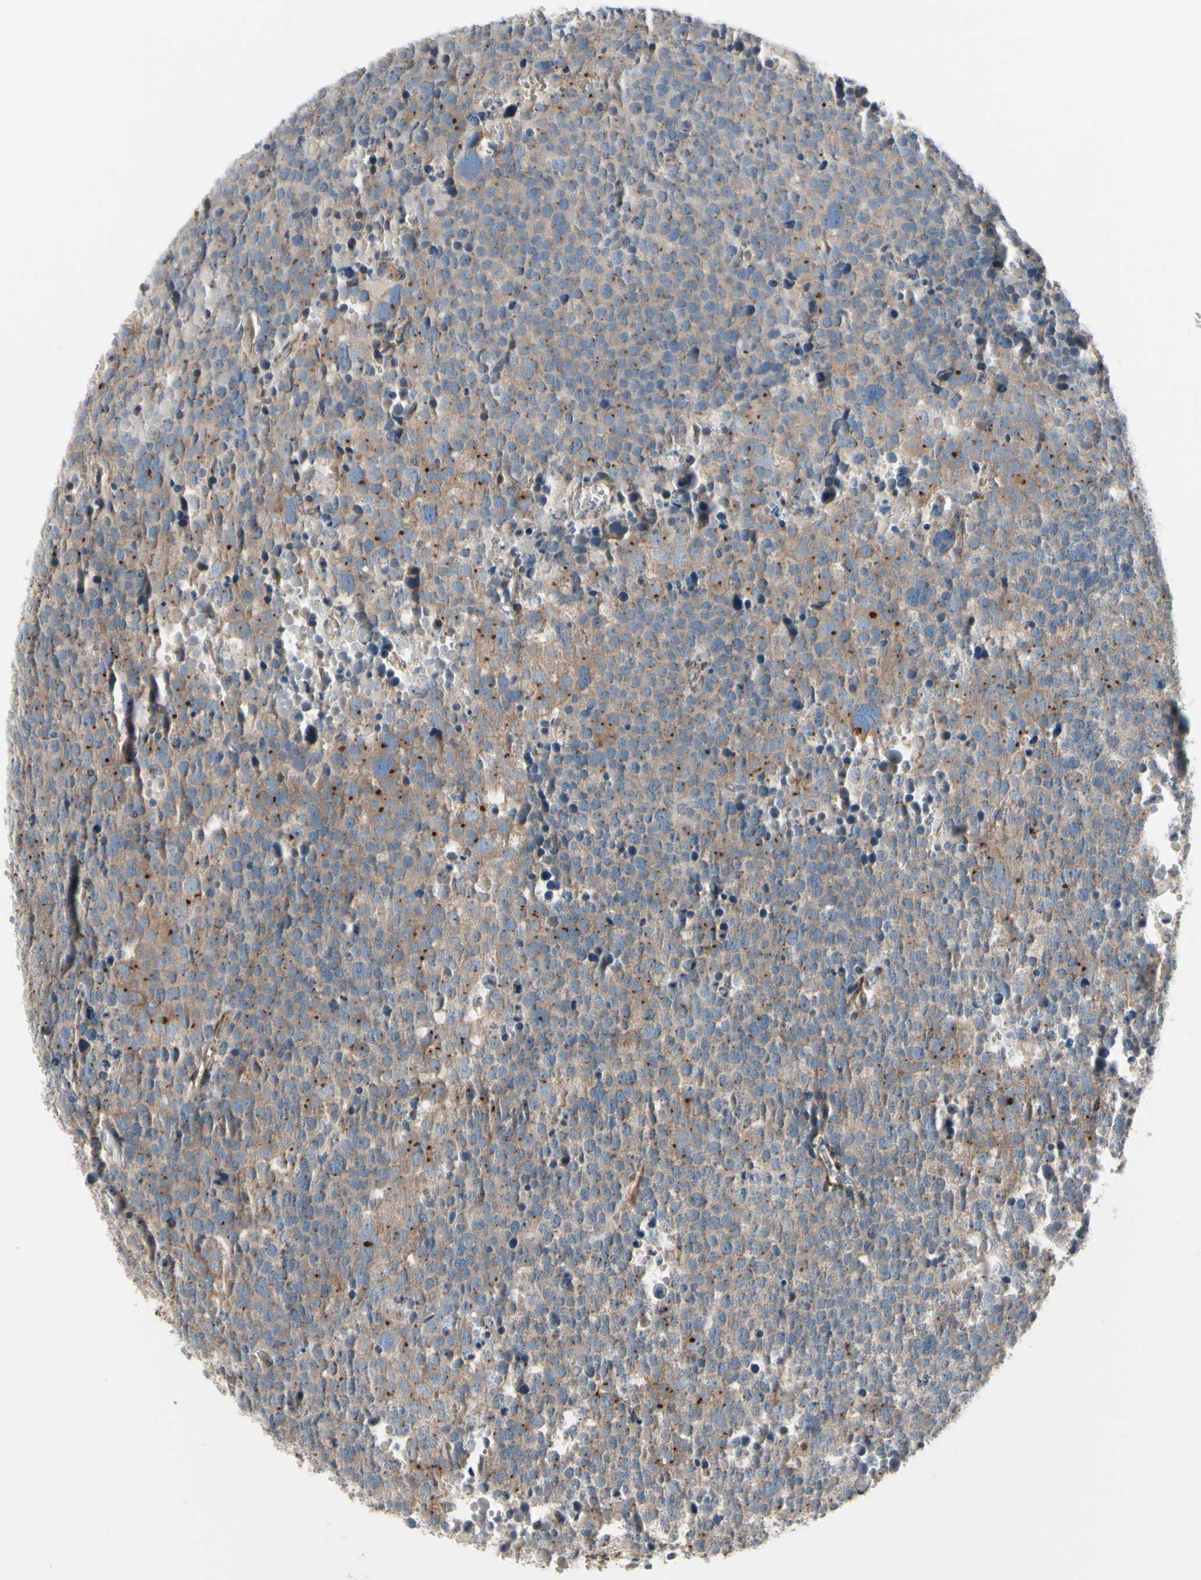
{"staining": {"intensity": "moderate", "quantity": "25%-75%", "location": "cytoplasmic/membranous"}, "tissue": "testis cancer", "cell_type": "Tumor cells", "image_type": "cancer", "snomed": [{"axis": "morphology", "description": "Seminoma, NOS"}, {"axis": "topography", "description": "Testis"}], "caption": "Immunohistochemistry staining of seminoma (testis), which reveals medium levels of moderate cytoplasmic/membranous staining in approximately 25%-75% of tumor cells indicating moderate cytoplasmic/membranous protein positivity. The staining was performed using DAB (3,3'-diaminobenzidine) (brown) for protein detection and nuclei were counterstained in hematoxylin (blue).", "gene": "PRKAR2B", "patient": {"sex": "male", "age": 71}}